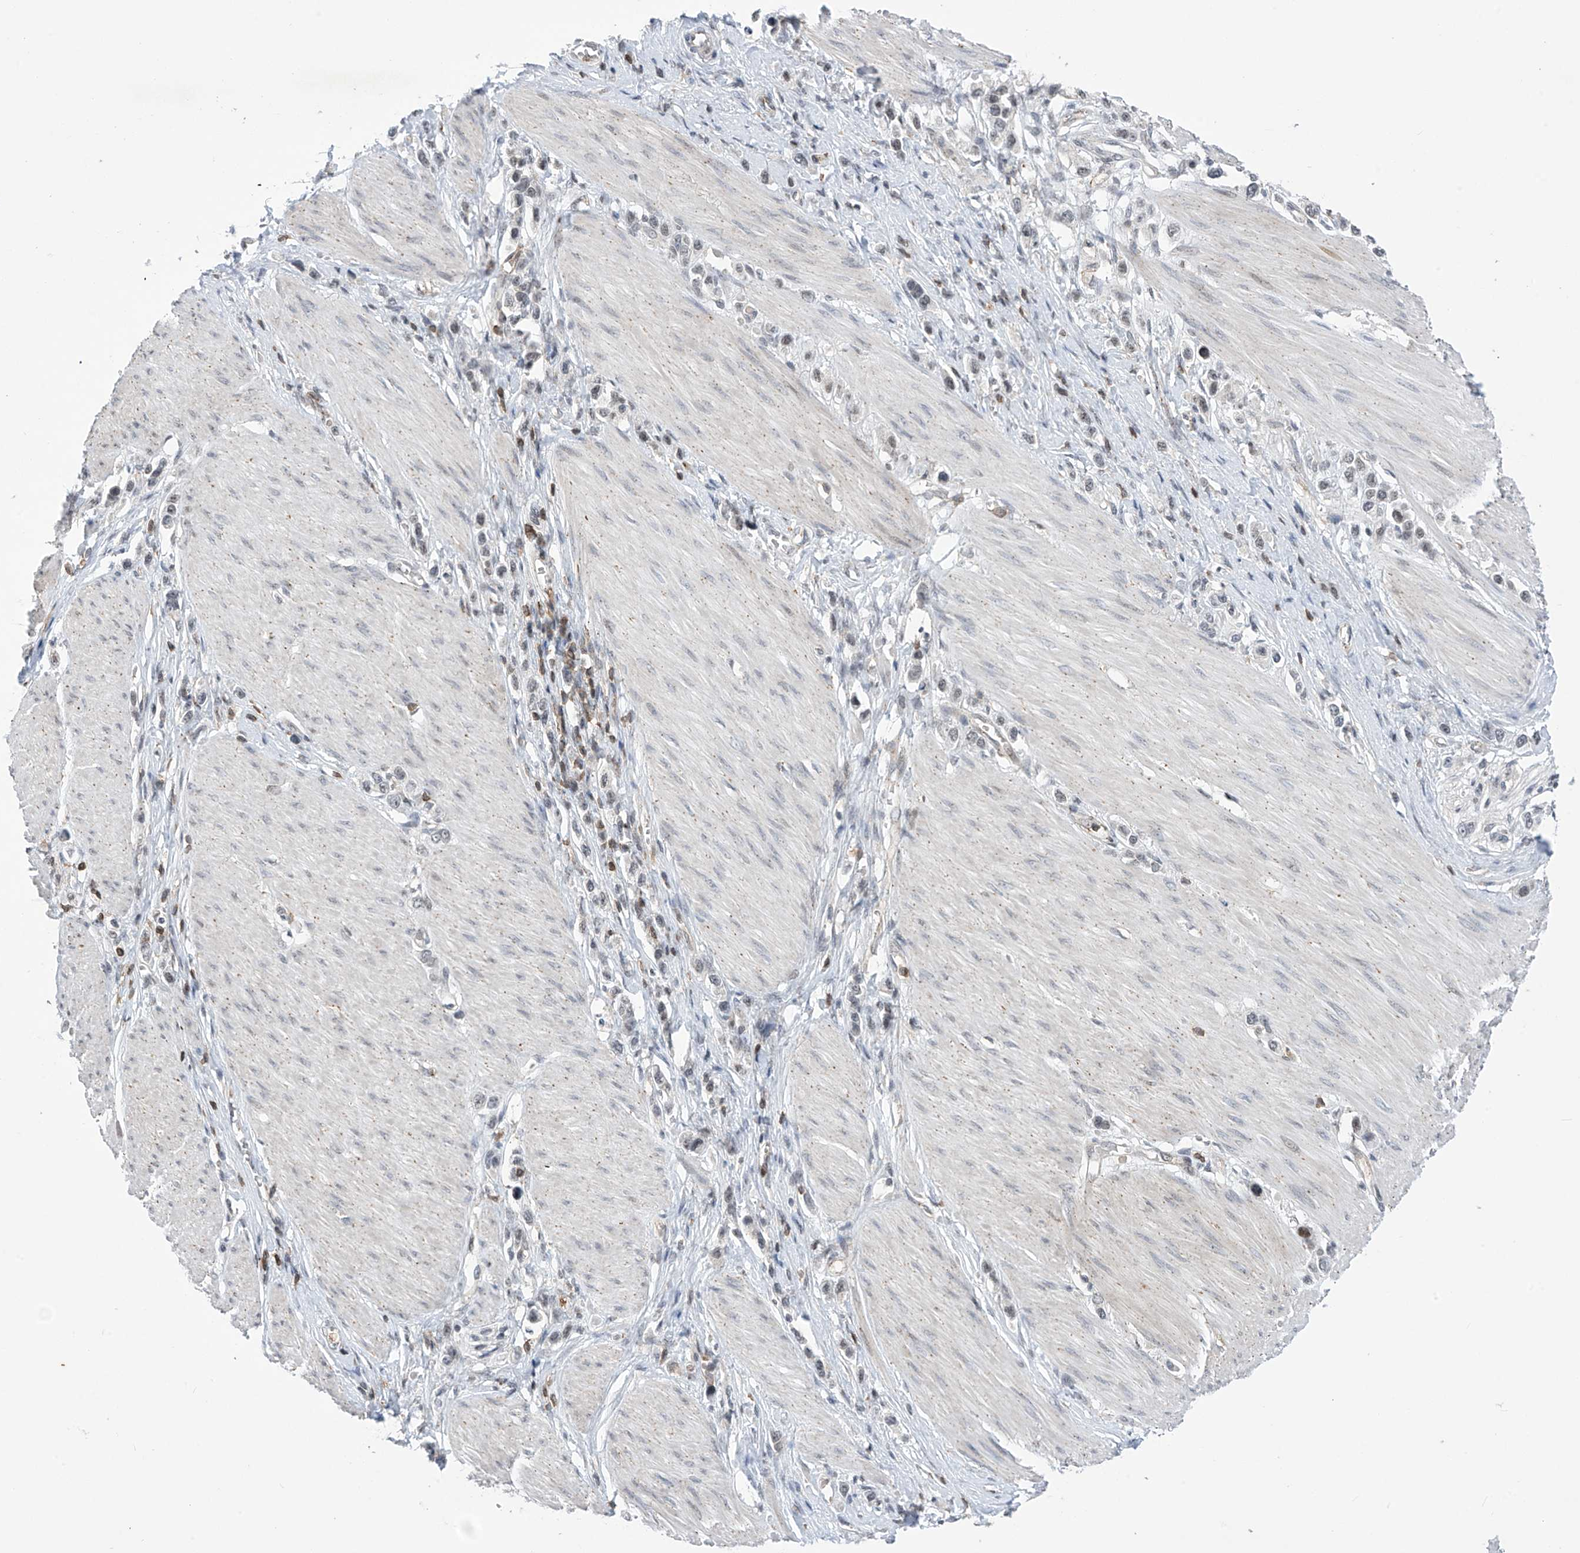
{"staining": {"intensity": "weak", "quantity": "<25%", "location": "nuclear"}, "tissue": "stomach cancer", "cell_type": "Tumor cells", "image_type": "cancer", "snomed": [{"axis": "morphology", "description": "Adenocarcinoma, NOS"}, {"axis": "topography", "description": "Stomach"}], "caption": "Stomach cancer was stained to show a protein in brown. There is no significant expression in tumor cells. The staining is performed using DAB (3,3'-diaminobenzidine) brown chromogen with nuclei counter-stained in using hematoxylin.", "gene": "MSL3", "patient": {"sex": "female", "age": 65}}